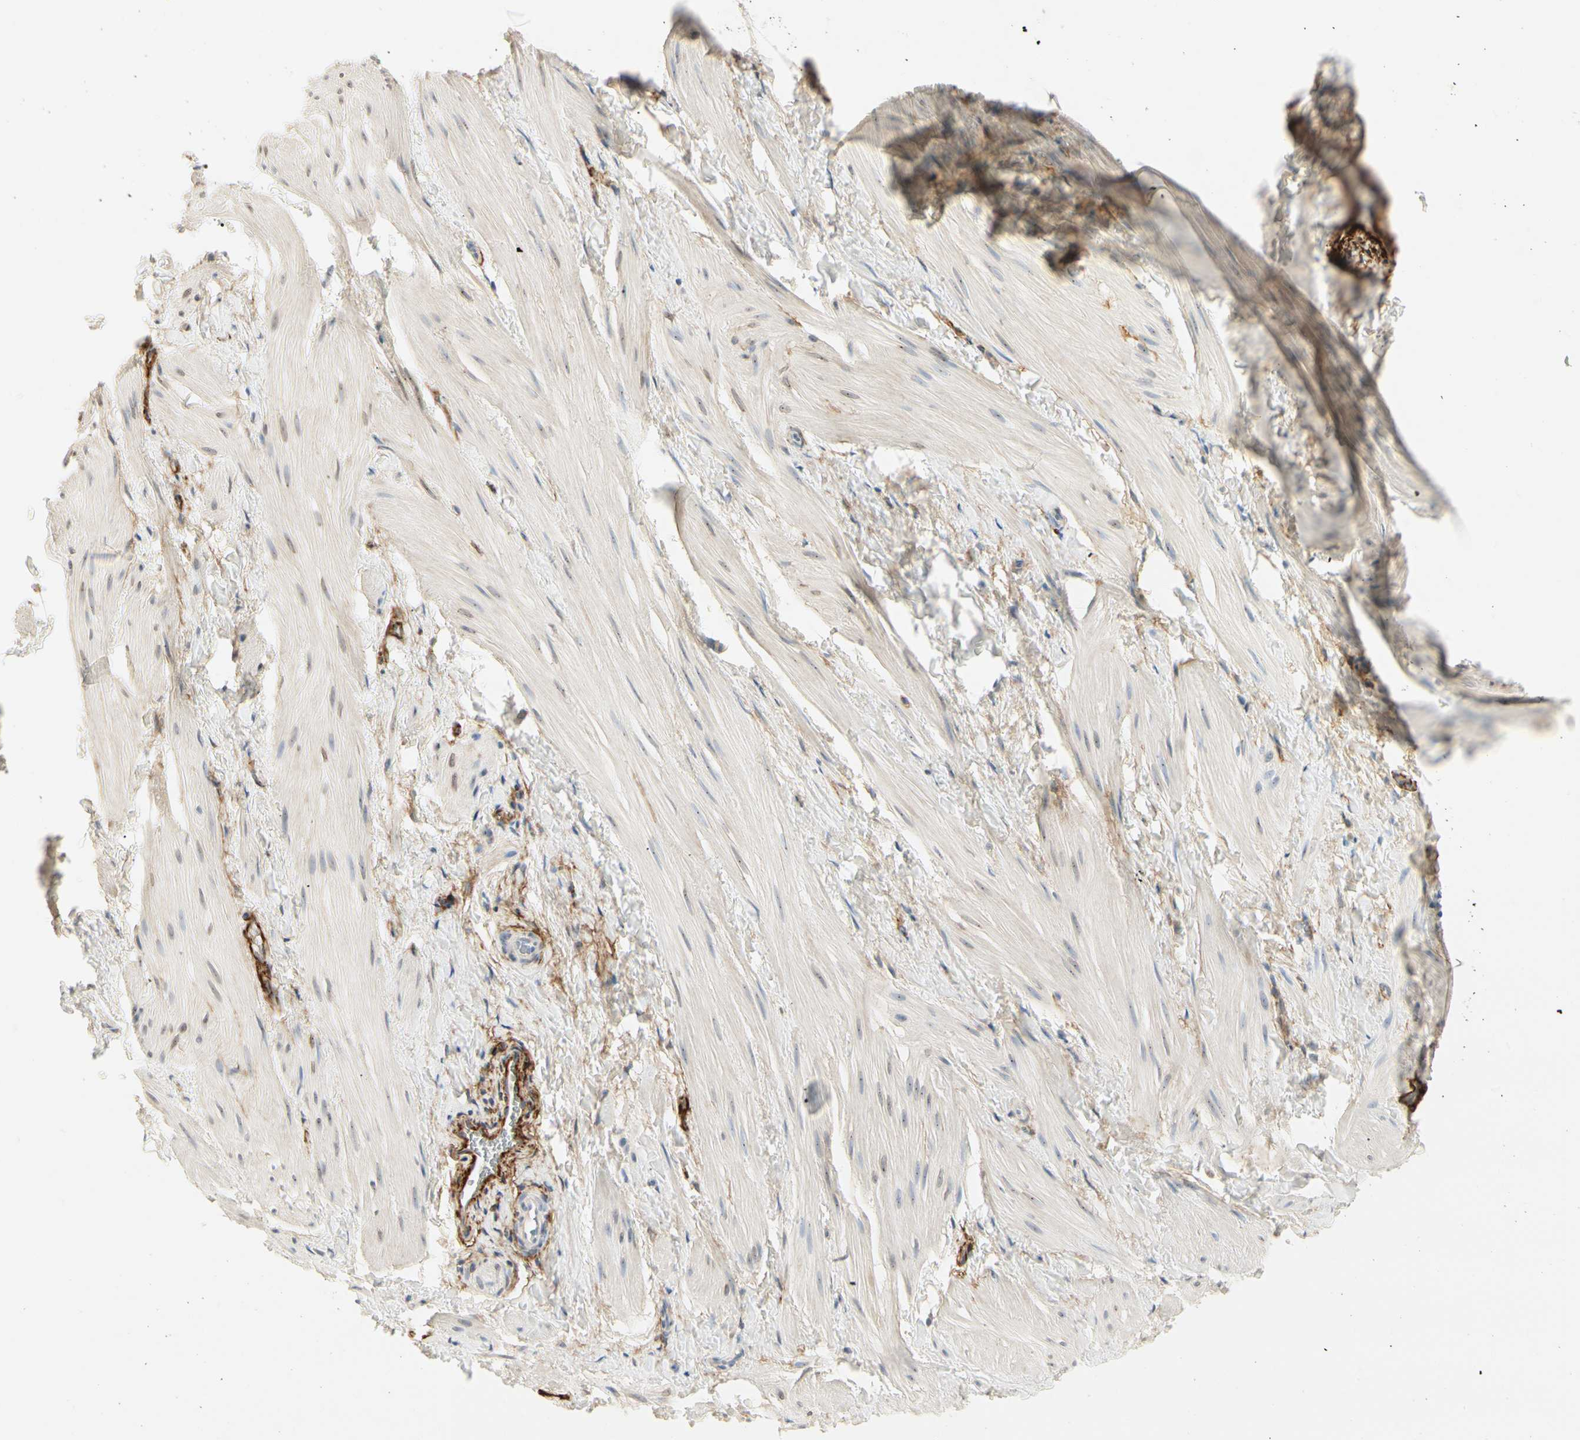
{"staining": {"intensity": "negative", "quantity": "none", "location": "none"}, "tissue": "smooth muscle", "cell_type": "Smooth muscle cells", "image_type": "normal", "snomed": [{"axis": "morphology", "description": "Normal tissue, NOS"}, {"axis": "topography", "description": "Smooth muscle"}], "caption": "Smooth muscle was stained to show a protein in brown. There is no significant expression in smooth muscle cells. The staining is performed using DAB brown chromogen with nuclei counter-stained in using hematoxylin.", "gene": "GGT5", "patient": {"sex": "male", "age": 16}}